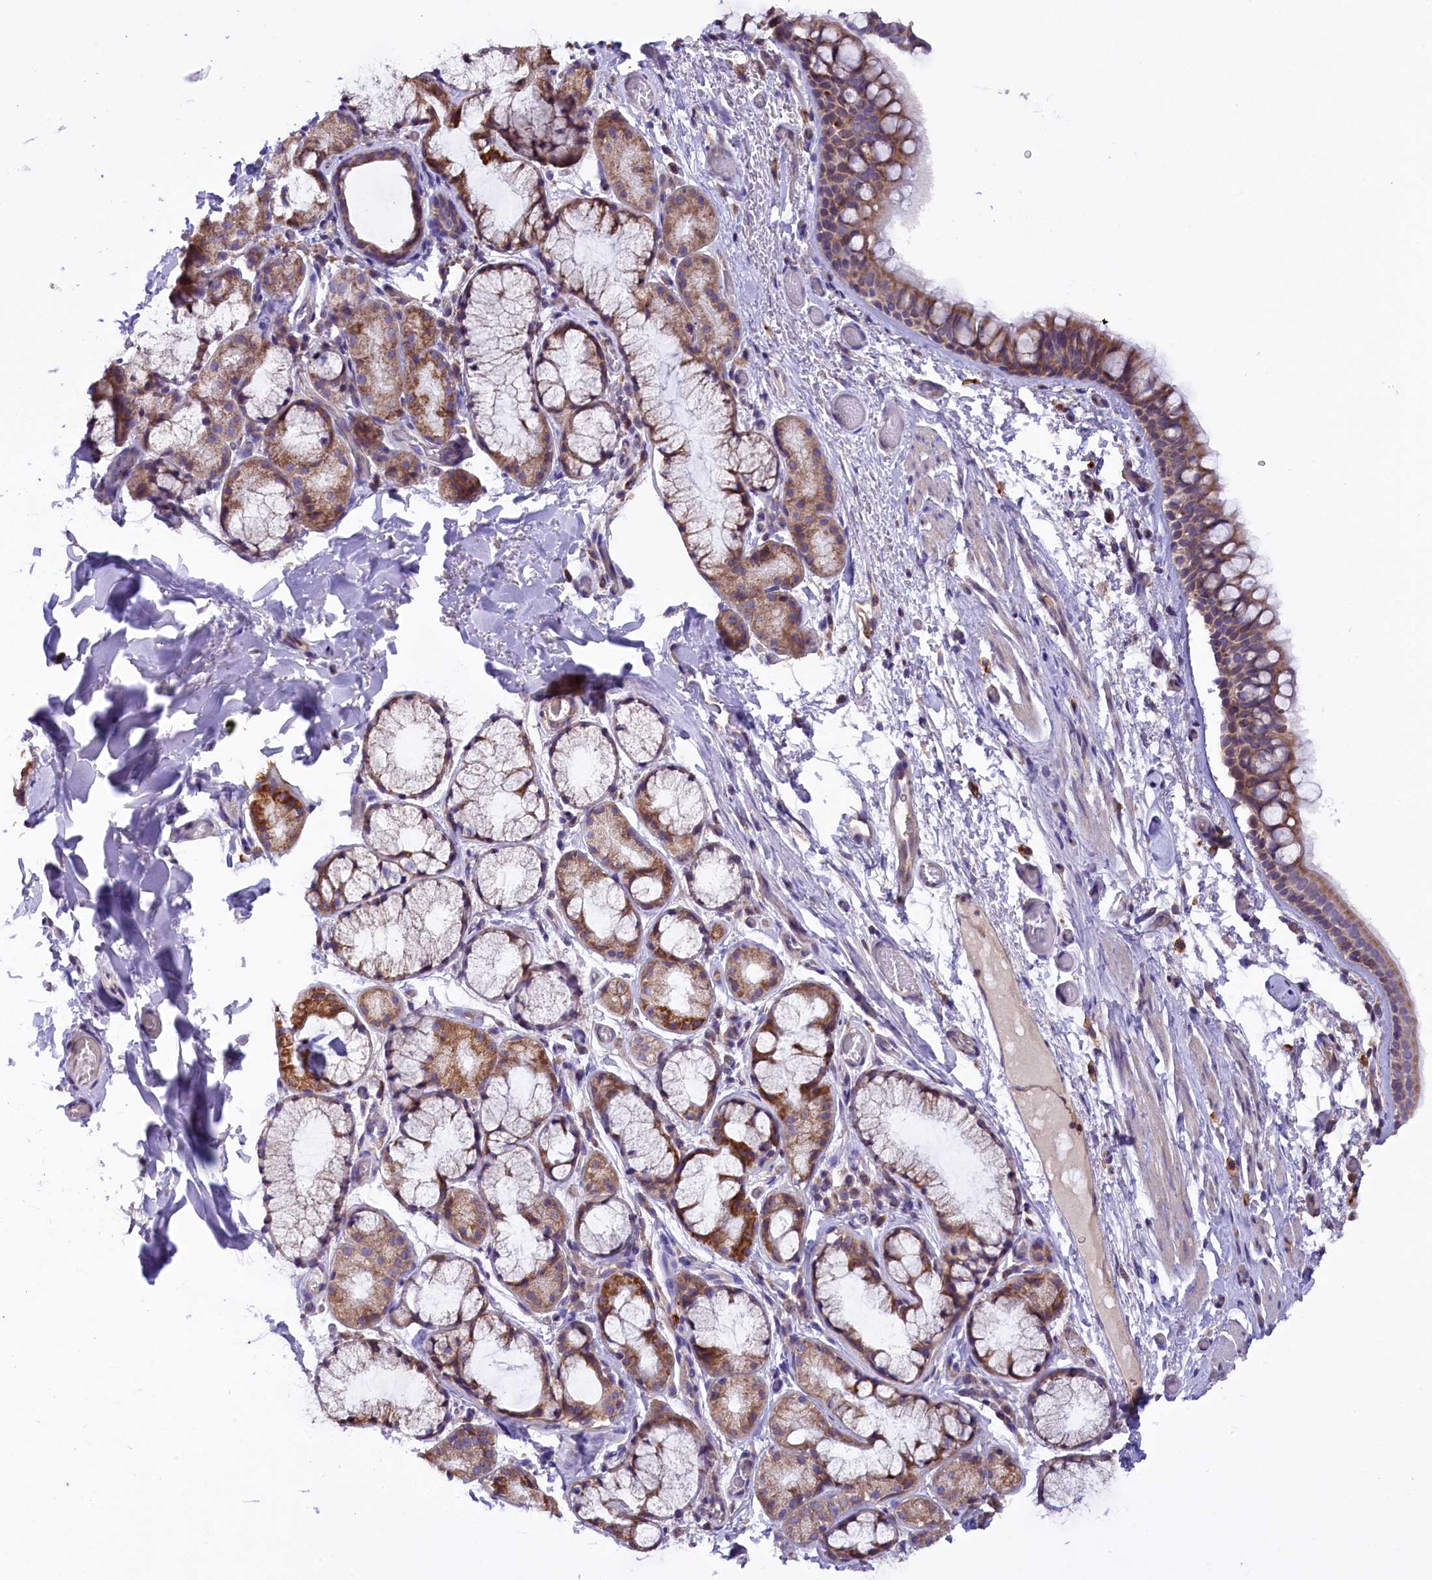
{"staining": {"intensity": "moderate", "quantity": ">75%", "location": "cytoplasmic/membranous"}, "tissue": "bronchus", "cell_type": "Respiratory epithelial cells", "image_type": "normal", "snomed": [{"axis": "morphology", "description": "Normal tissue, NOS"}, {"axis": "topography", "description": "Bronchus"}], "caption": "A brown stain shows moderate cytoplasmic/membranous positivity of a protein in respiratory epithelial cells of normal human bronchus. (DAB IHC, brown staining for protein, blue staining for nuclei).", "gene": "DNAJB9", "patient": {"sex": "male", "age": 65}}